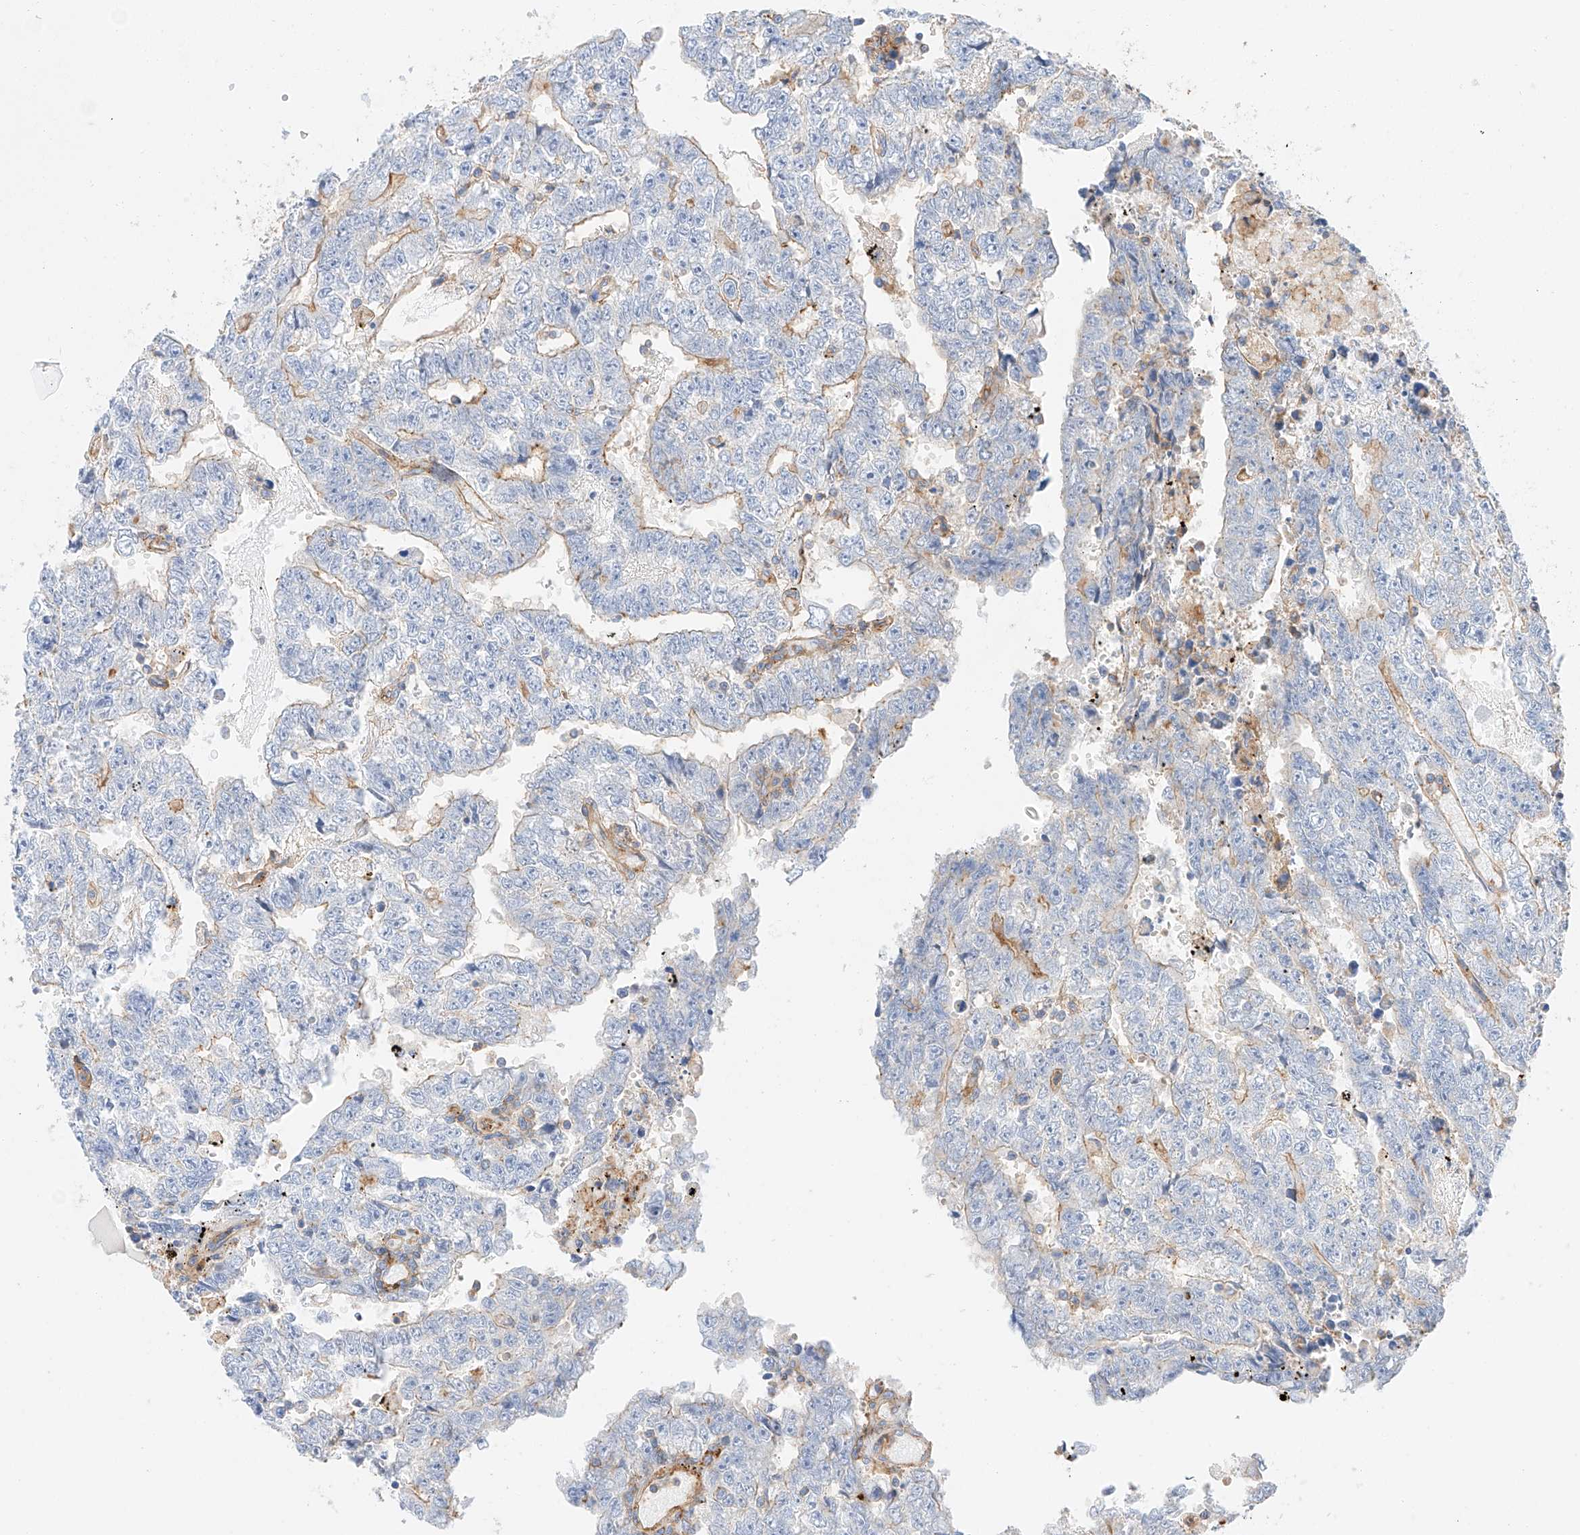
{"staining": {"intensity": "weak", "quantity": "<25%", "location": "cytoplasmic/membranous"}, "tissue": "testis cancer", "cell_type": "Tumor cells", "image_type": "cancer", "snomed": [{"axis": "morphology", "description": "Carcinoma, Embryonal, NOS"}, {"axis": "topography", "description": "Testis"}], "caption": "Immunohistochemistry (IHC) photomicrograph of testis cancer (embryonal carcinoma) stained for a protein (brown), which reveals no positivity in tumor cells.", "gene": "HAUS4", "patient": {"sex": "male", "age": 25}}